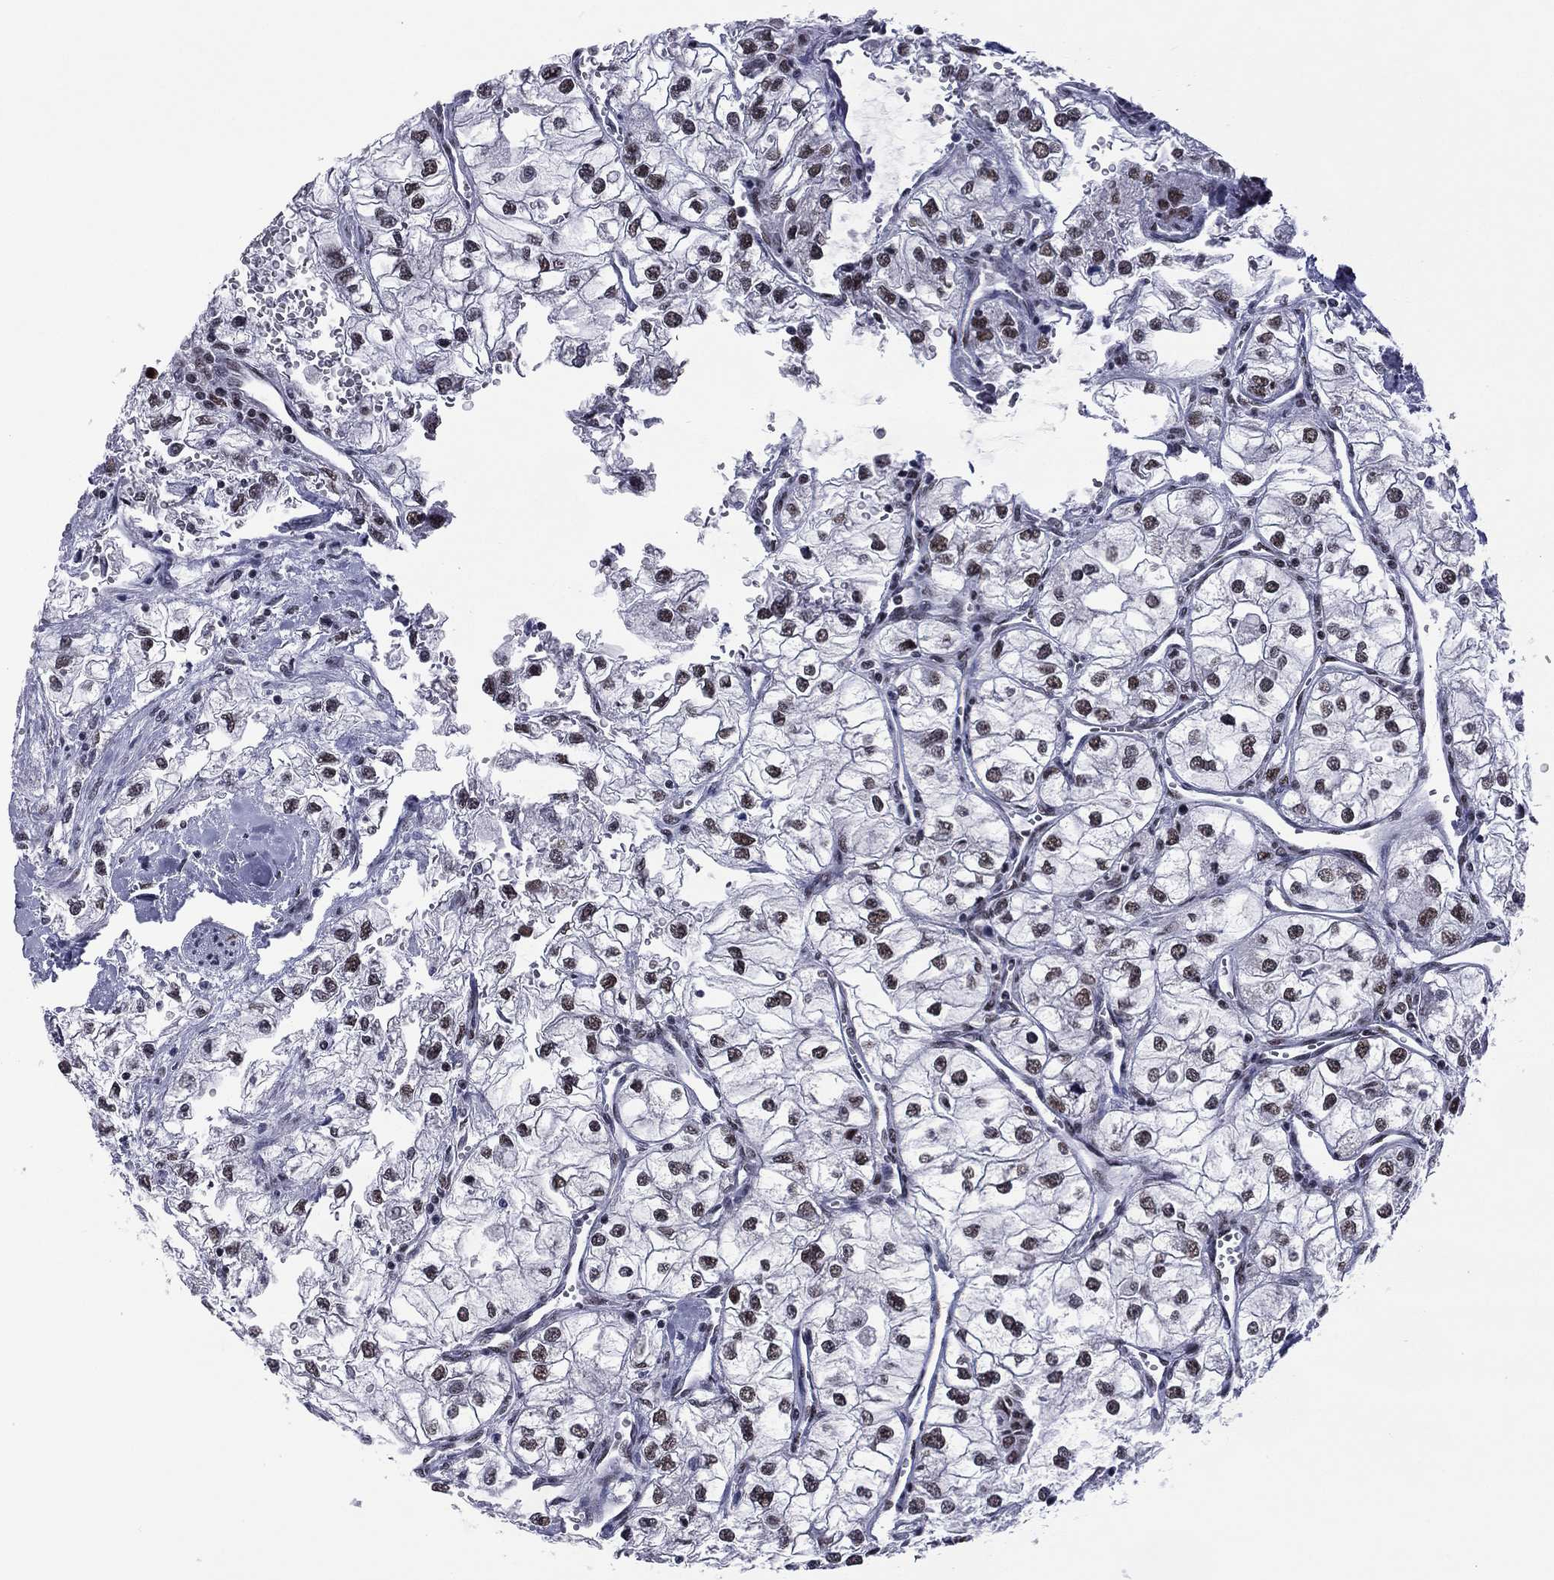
{"staining": {"intensity": "moderate", "quantity": "<25%", "location": "nuclear"}, "tissue": "renal cancer", "cell_type": "Tumor cells", "image_type": "cancer", "snomed": [{"axis": "morphology", "description": "Adenocarcinoma, NOS"}, {"axis": "topography", "description": "Kidney"}], "caption": "Protein staining reveals moderate nuclear expression in approximately <25% of tumor cells in renal cancer (adenocarcinoma).", "gene": "ETV5", "patient": {"sex": "male", "age": 59}}